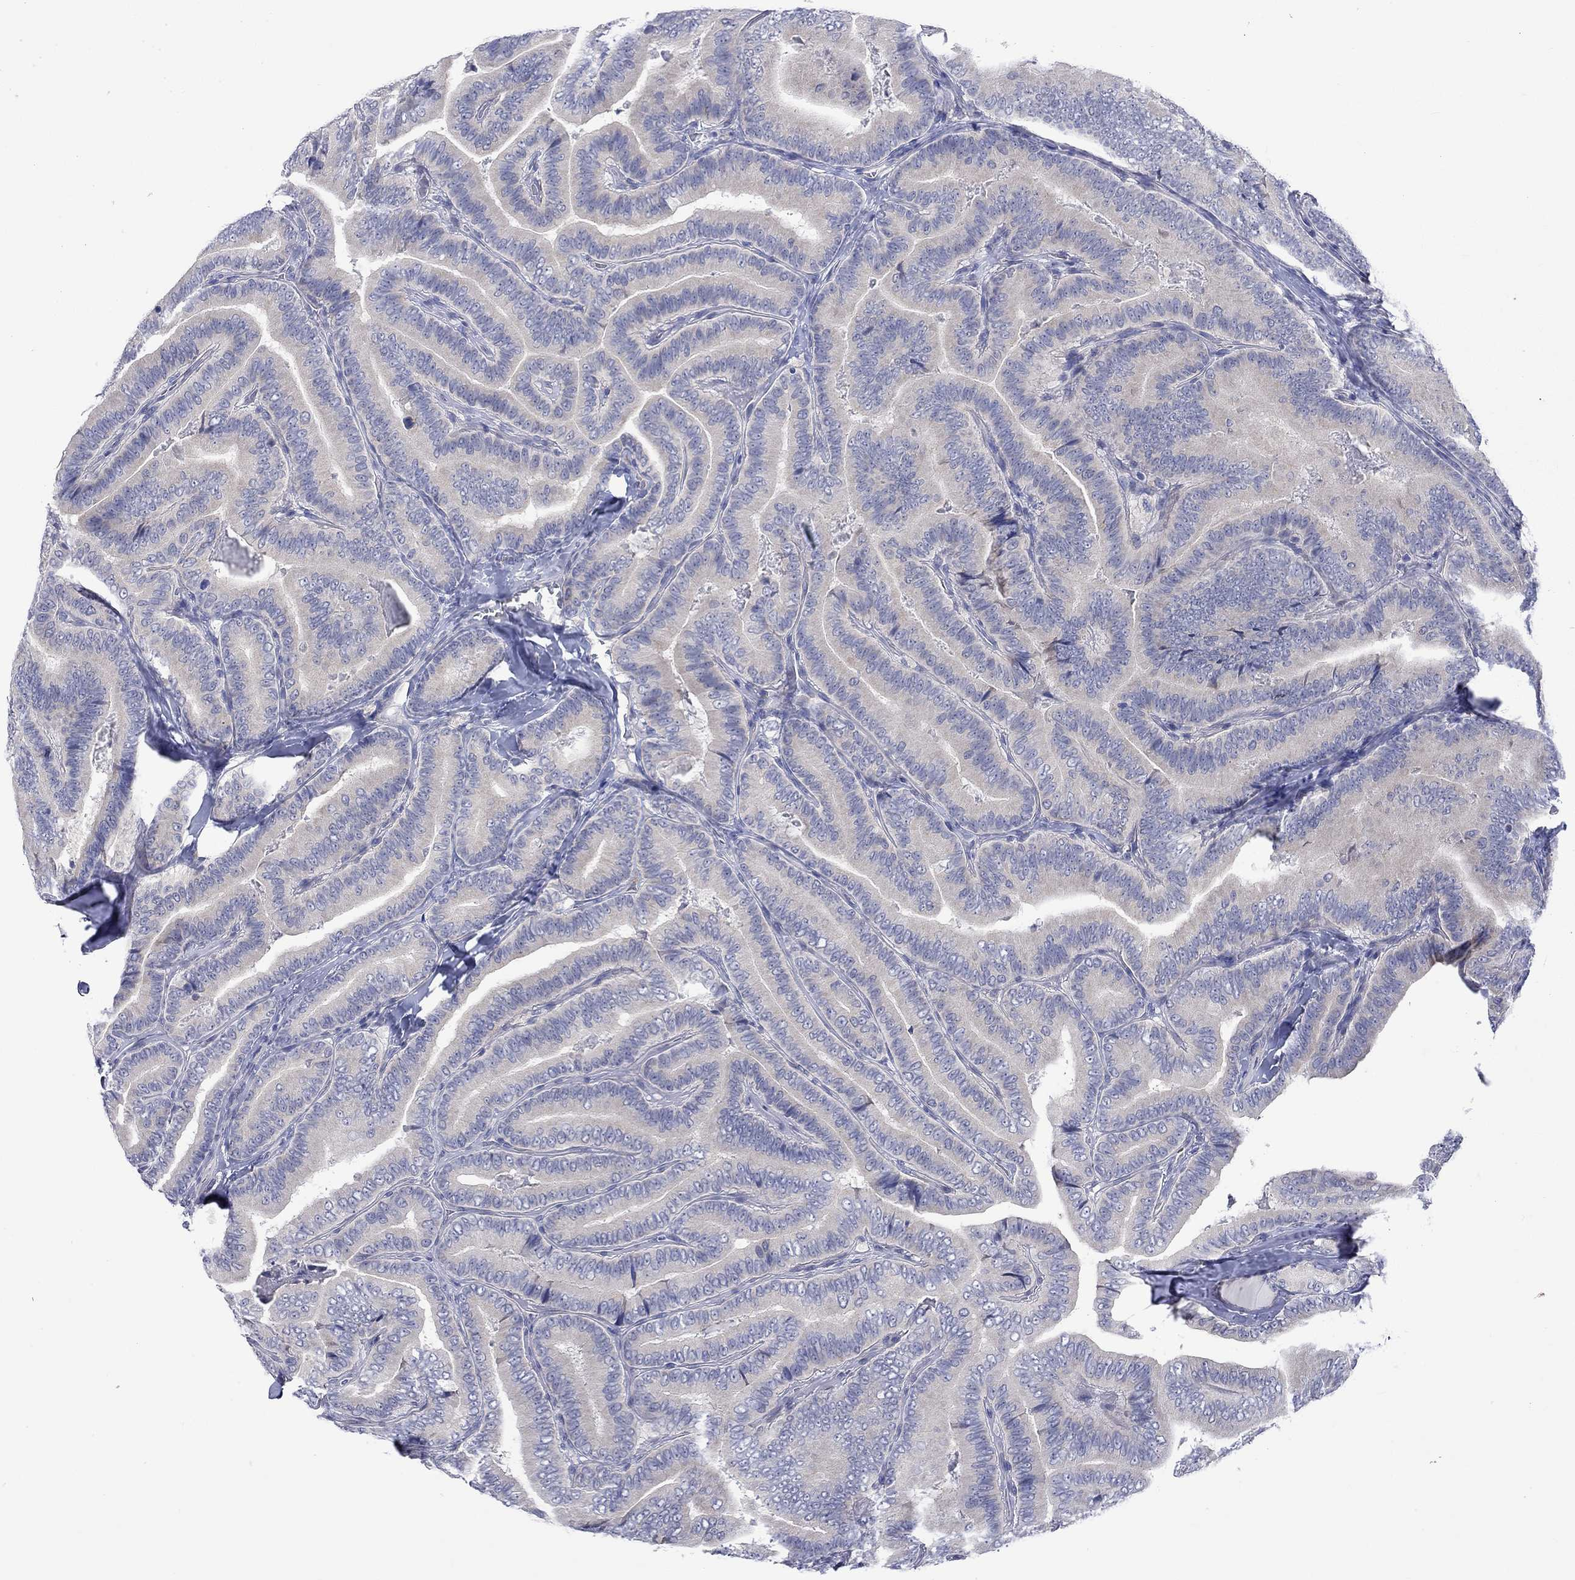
{"staining": {"intensity": "negative", "quantity": "none", "location": "none"}, "tissue": "thyroid cancer", "cell_type": "Tumor cells", "image_type": "cancer", "snomed": [{"axis": "morphology", "description": "Papillary adenocarcinoma, NOS"}, {"axis": "topography", "description": "Thyroid gland"}], "caption": "Image shows no protein staining in tumor cells of papillary adenocarcinoma (thyroid) tissue.", "gene": "CERS1", "patient": {"sex": "male", "age": 61}}